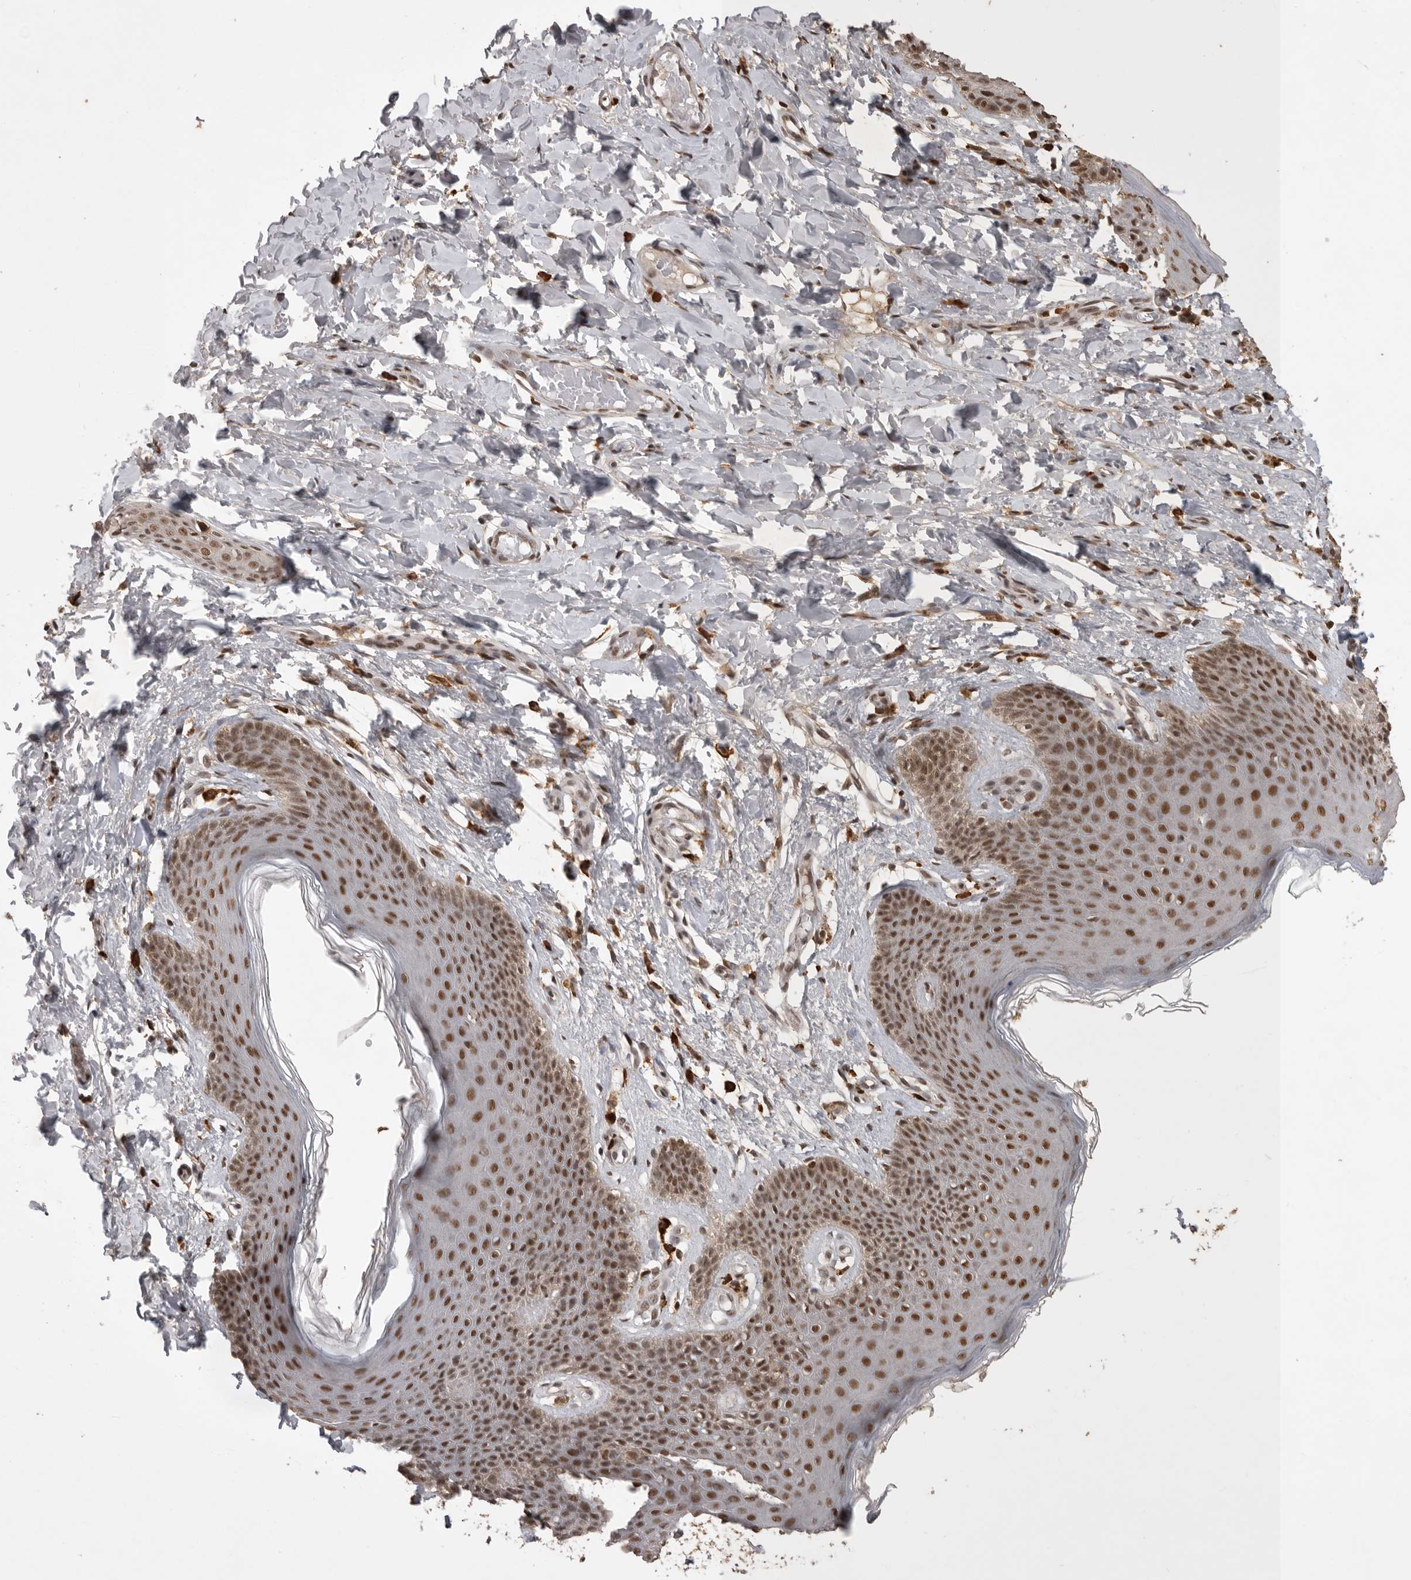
{"staining": {"intensity": "strong", "quantity": ">75%", "location": "nuclear"}, "tissue": "skin", "cell_type": "Epidermal cells", "image_type": "normal", "snomed": [{"axis": "morphology", "description": "Normal tissue, NOS"}, {"axis": "topography", "description": "Vulva"}], "caption": "DAB immunohistochemical staining of unremarkable human skin exhibits strong nuclear protein positivity in approximately >75% of epidermal cells. (Stains: DAB in brown, nuclei in blue, Microscopy: brightfield microscopy at high magnification).", "gene": "CBLL1", "patient": {"sex": "female", "age": 66}}